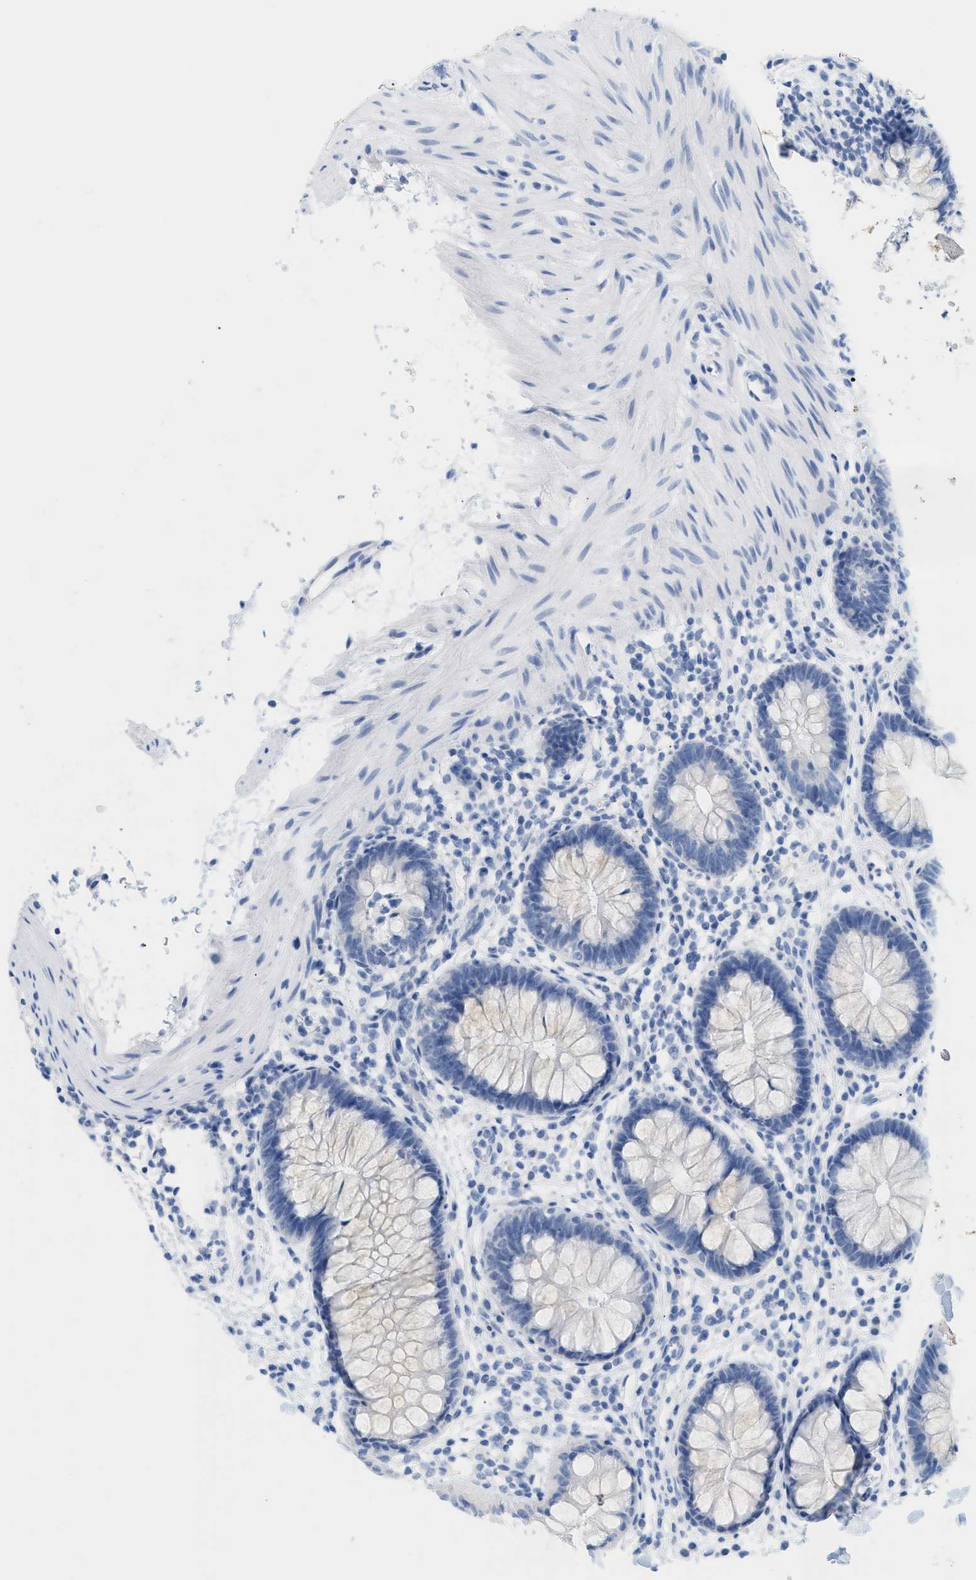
{"staining": {"intensity": "negative", "quantity": "none", "location": "none"}, "tissue": "rectum", "cell_type": "Glandular cells", "image_type": "normal", "snomed": [{"axis": "morphology", "description": "Normal tissue, NOS"}, {"axis": "topography", "description": "Rectum"}], "caption": "IHC photomicrograph of unremarkable human rectum stained for a protein (brown), which displays no staining in glandular cells.", "gene": "PAPPA", "patient": {"sex": "female", "age": 24}}